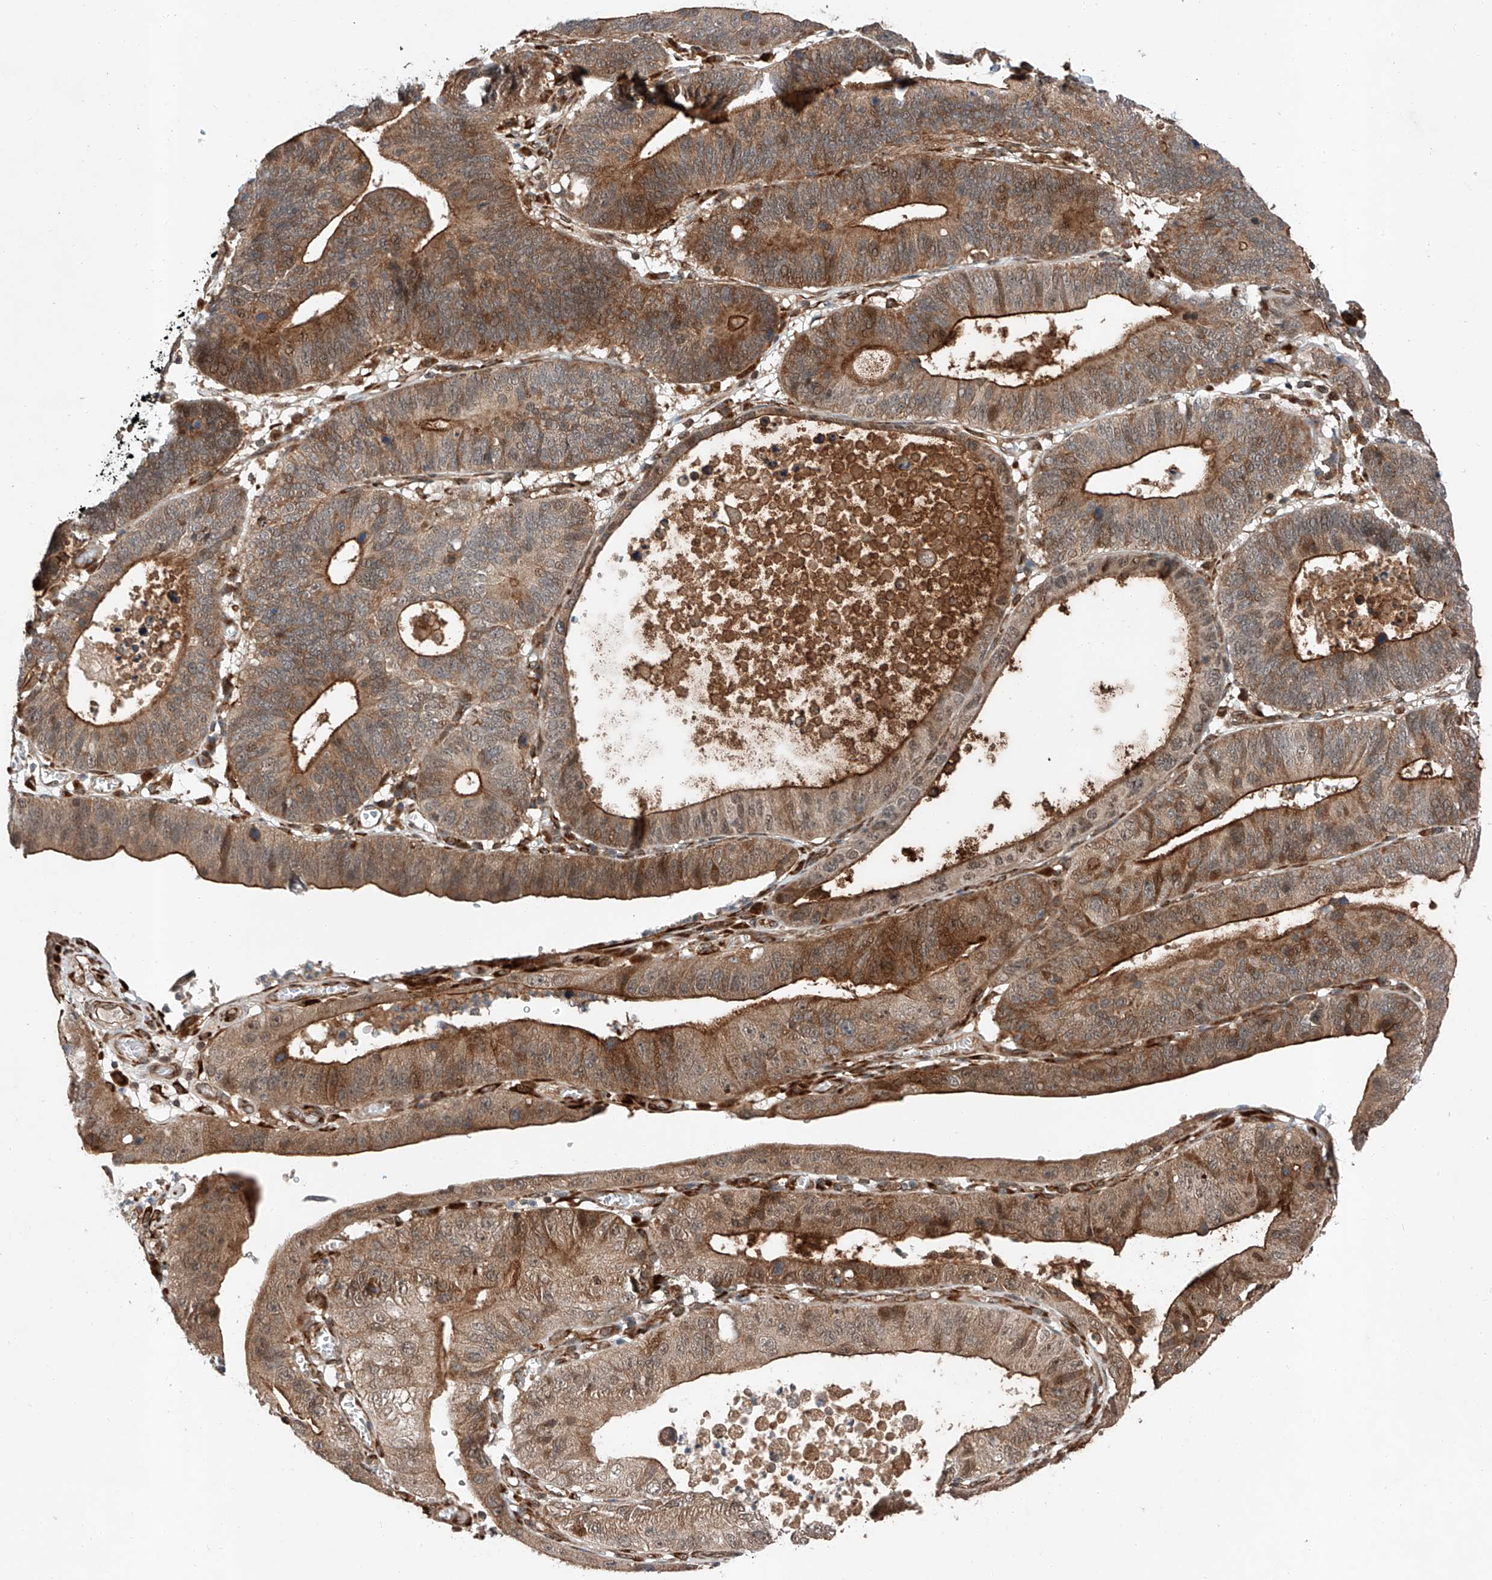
{"staining": {"intensity": "moderate", "quantity": ">75%", "location": "cytoplasmic/membranous"}, "tissue": "stomach cancer", "cell_type": "Tumor cells", "image_type": "cancer", "snomed": [{"axis": "morphology", "description": "Adenocarcinoma, NOS"}, {"axis": "topography", "description": "Stomach"}], "caption": "Immunohistochemical staining of human stomach cancer displays medium levels of moderate cytoplasmic/membranous positivity in about >75% of tumor cells.", "gene": "ZFP28", "patient": {"sex": "male", "age": 59}}